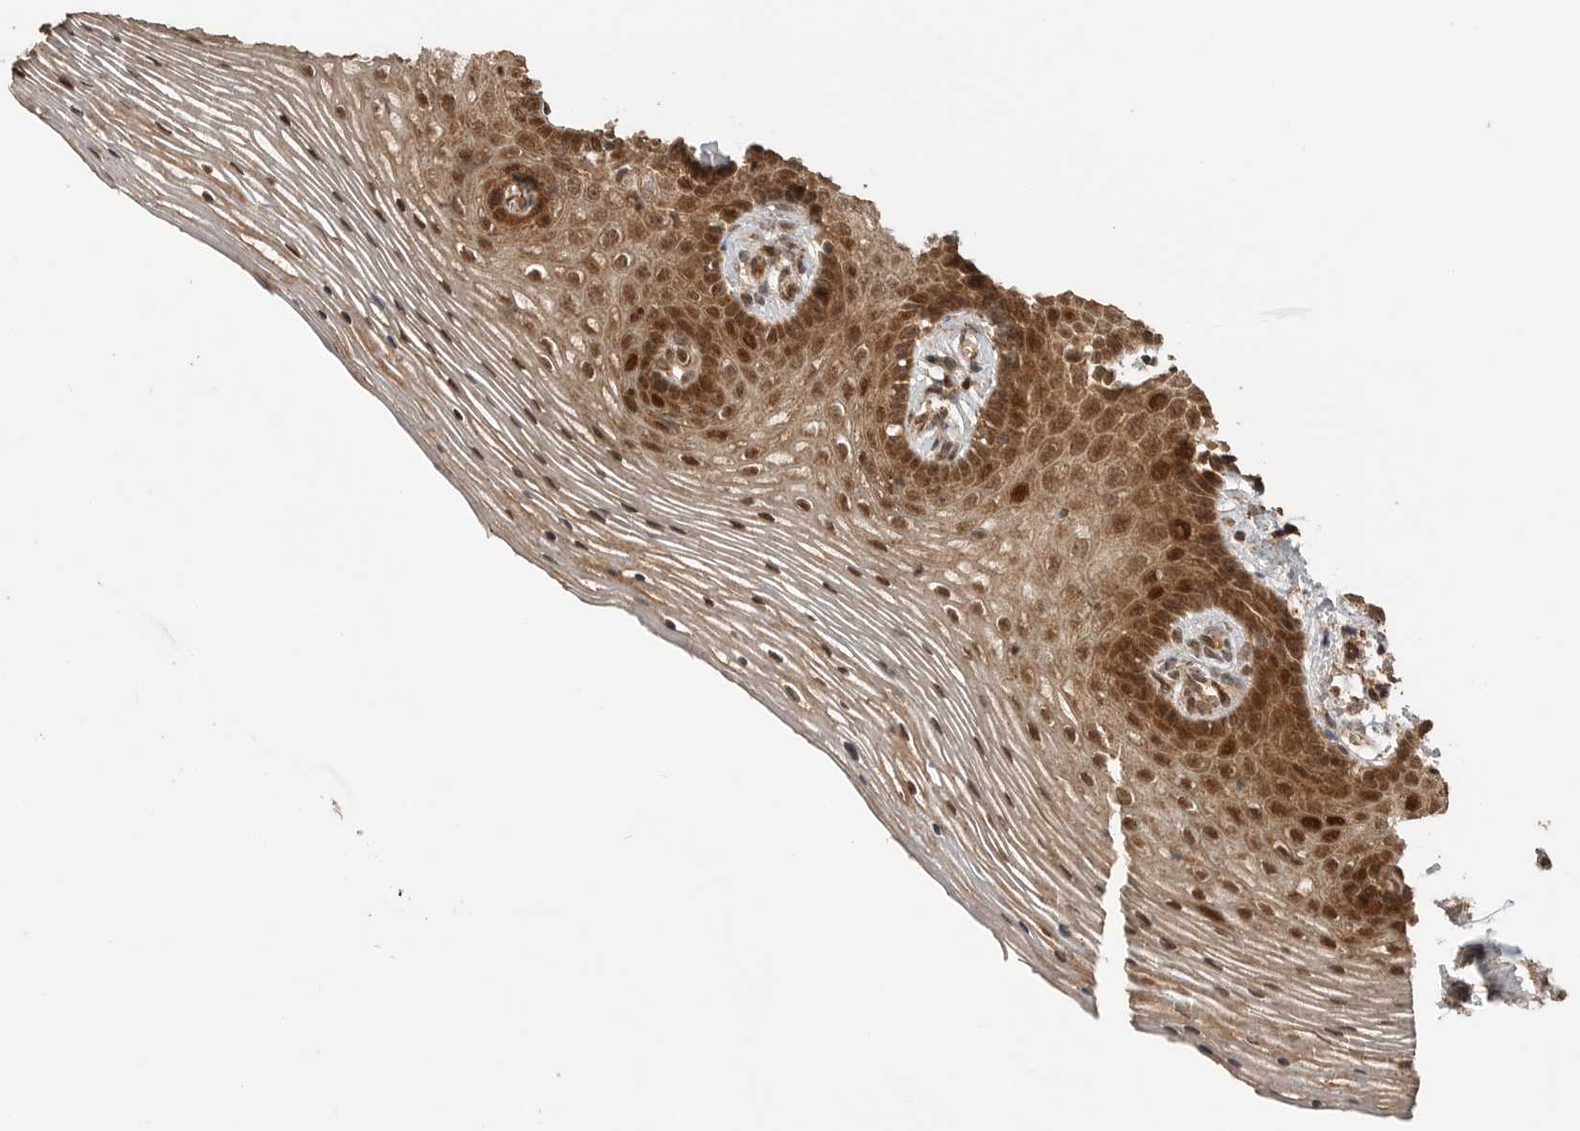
{"staining": {"intensity": "moderate", "quantity": ">75%", "location": "cytoplasmic/membranous,nuclear"}, "tissue": "vagina", "cell_type": "Squamous epithelial cells", "image_type": "normal", "snomed": [{"axis": "morphology", "description": "Normal tissue, NOS"}, {"axis": "topography", "description": "Vagina"}], "caption": "Vagina stained with IHC displays moderate cytoplasmic/membranous,nuclear staining in approximately >75% of squamous epithelial cells.", "gene": "BOC", "patient": {"sex": "female", "age": 32}}